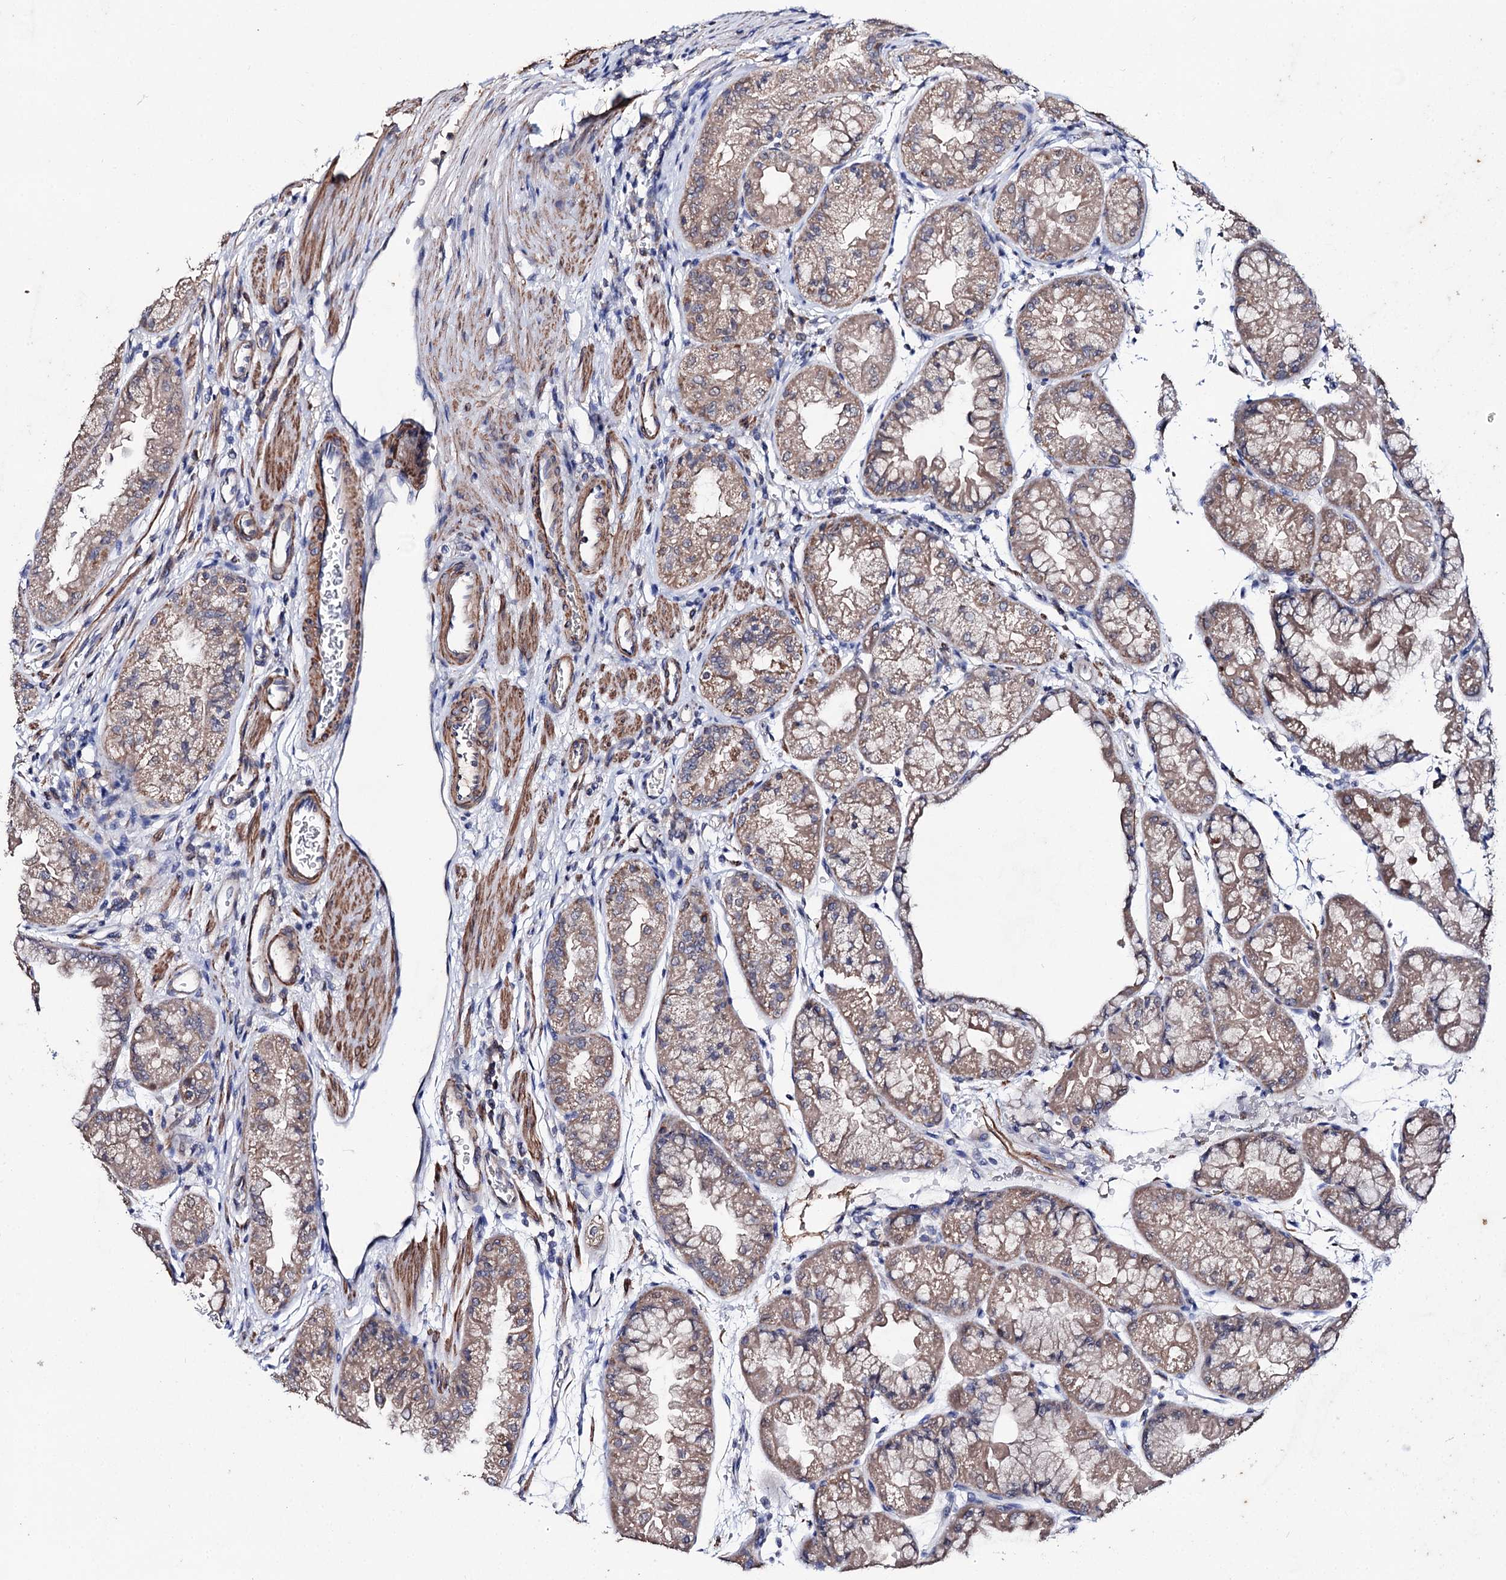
{"staining": {"intensity": "moderate", "quantity": ">75%", "location": "cytoplasmic/membranous,nuclear"}, "tissue": "stomach", "cell_type": "Glandular cells", "image_type": "normal", "snomed": [{"axis": "morphology", "description": "Normal tissue, NOS"}, {"axis": "topography", "description": "Stomach, upper"}], "caption": "Immunohistochemistry (DAB) staining of normal human stomach demonstrates moderate cytoplasmic/membranous,nuclear protein expression in approximately >75% of glandular cells.", "gene": "CLPB", "patient": {"sex": "male", "age": 47}}